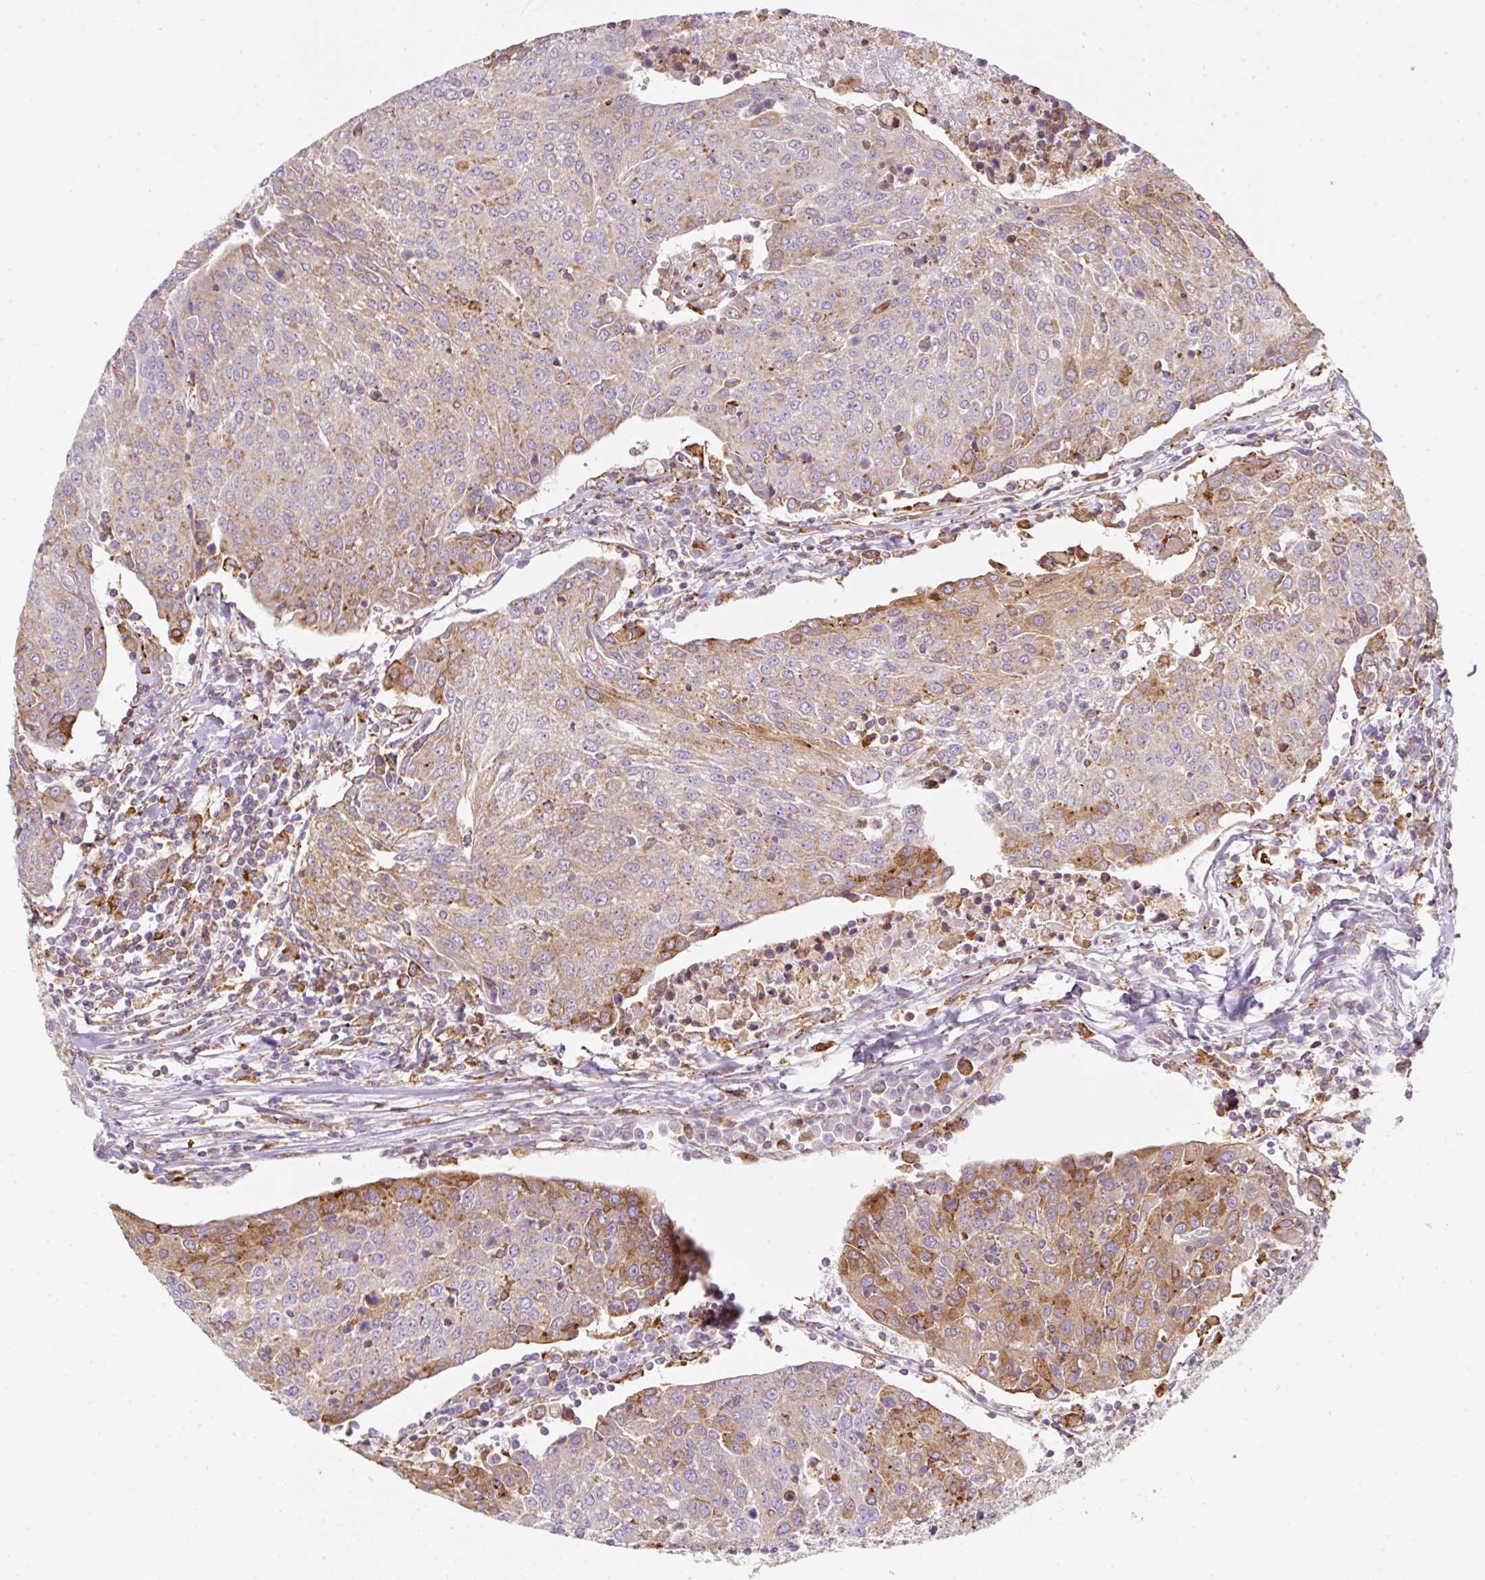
{"staining": {"intensity": "moderate", "quantity": "25%-75%", "location": "cytoplasmic/membranous"}, "tissue": "urothelial cancer", "cell_type": "Tumor cells", "image_type": "cancer", "snomed": [{"axis": "morphology", "description": "Urothelial carcinoma, High grade"}, {"axis": "topography", "description": "Urinary bladder"}], "caption": "Protein staining of urothelial cancer tissue reveals moderate cytoplasmic/membranous expression in about 25%-75% of tumor cells. (Brightfield microscopy of DAB IHC at high magnification).", "gene": "ERAP2", "patient": {"sex": "female", "age": 85}}